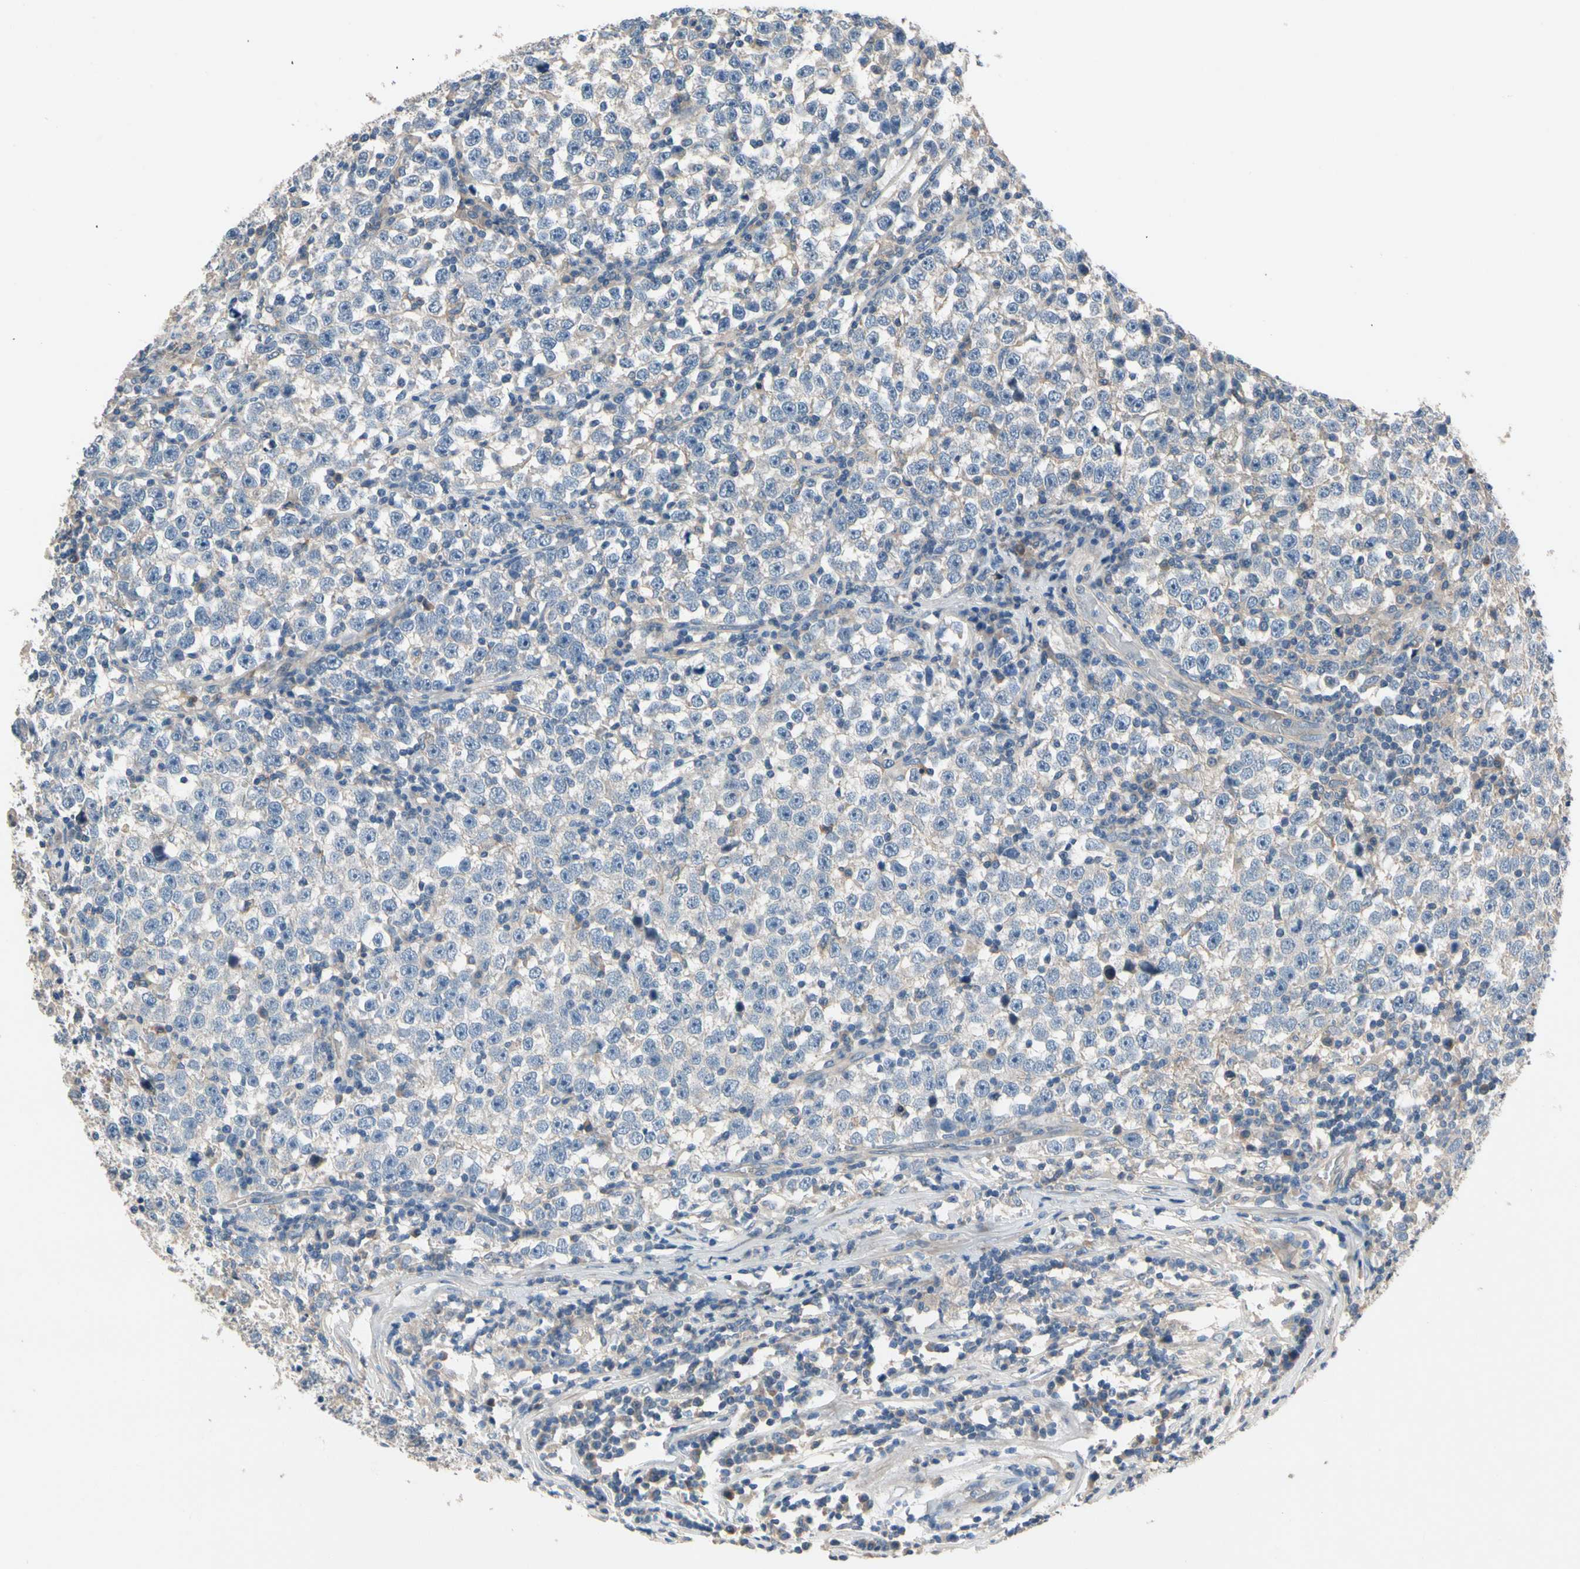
{"staining": {"intensity": "negative", "quantity": "none", "location": "none"}, "tissue": "testis cancer", "cell_type": "Tumor cells", "image_type": "cancer", "snomed": [{"axis": "morphology", "description": "Seminoma, NOS"}, {"axis": "topography", "description": "Testis"}], "caption": "The histopathology image demonstrates no significant staining in tumor cells of testis seminoma. The staining was performed using DAB to visualize the protein expression in brown, while the nuclei were stained in blue with hematoxylin (Magnification: 20x).", "gene": "SIGLEC5", "patient": {"sex": "male", "age": 43}}